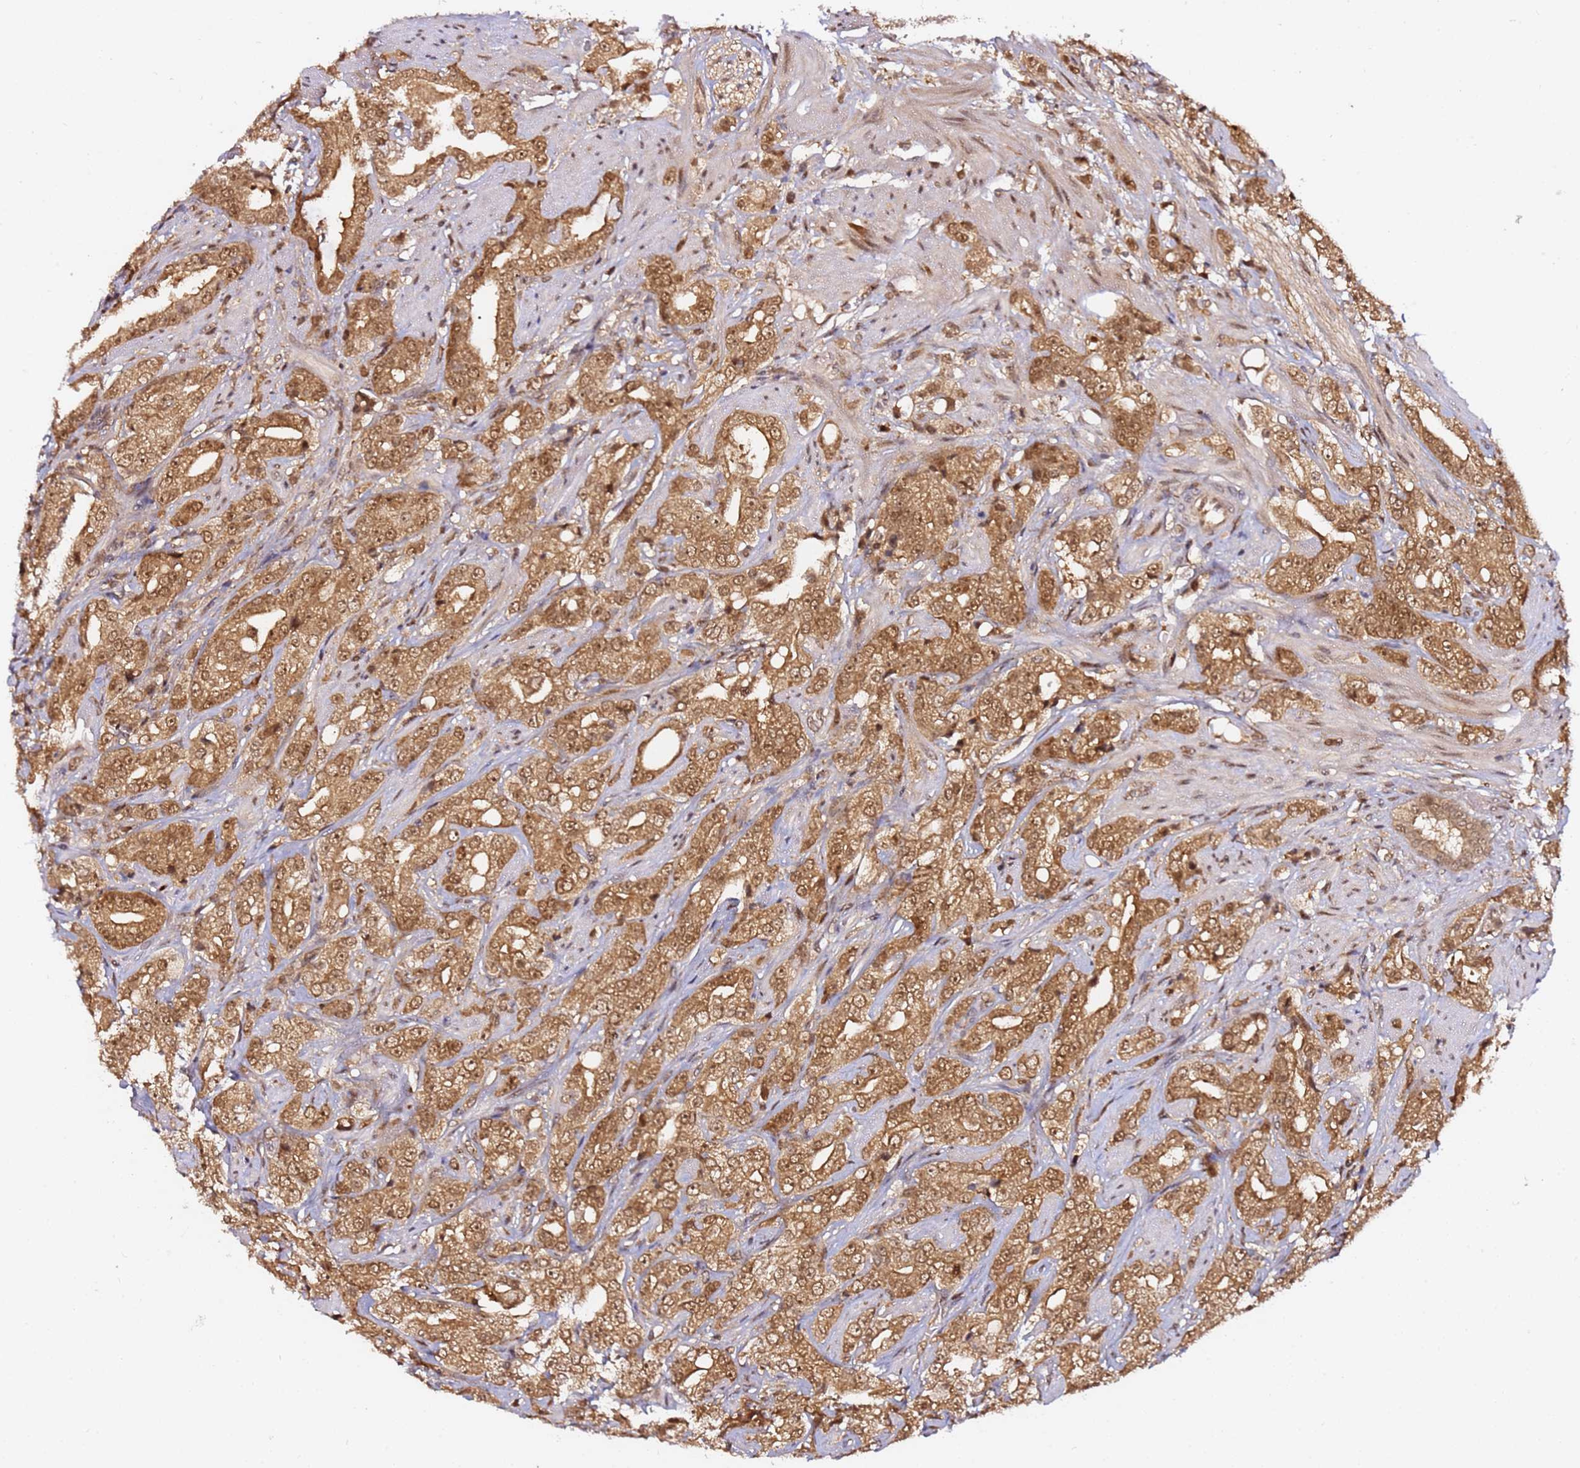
{"staining": {"intensity": "moderate", "quantity": ">75%", "location": "cytoplasmic/membranous,nuclear"}, "tissue": "prostate cancer", "cell_type": "Tumor cells", "image_type": "cancer", "snomed": [{"axis": "morphology", "description": "Adenocarcinoma, Low grade"}, {"axis": "topography", "description": "Prostate"}], "caption": "Immunohistochemistry micrograph of neoplastic tissue: adenocarcinoma (low-grade) (prostate) stained using immunohistochemistry reveals medium levels of moderate protein expression localized specifically in the cytoplasmic/membranous and nuclear of tumor cells, appearing as a cytoplasmic/membranous and nuclear brown color.", "gene": "RGS18", "patient": {"sex": "male", "age": 67}}